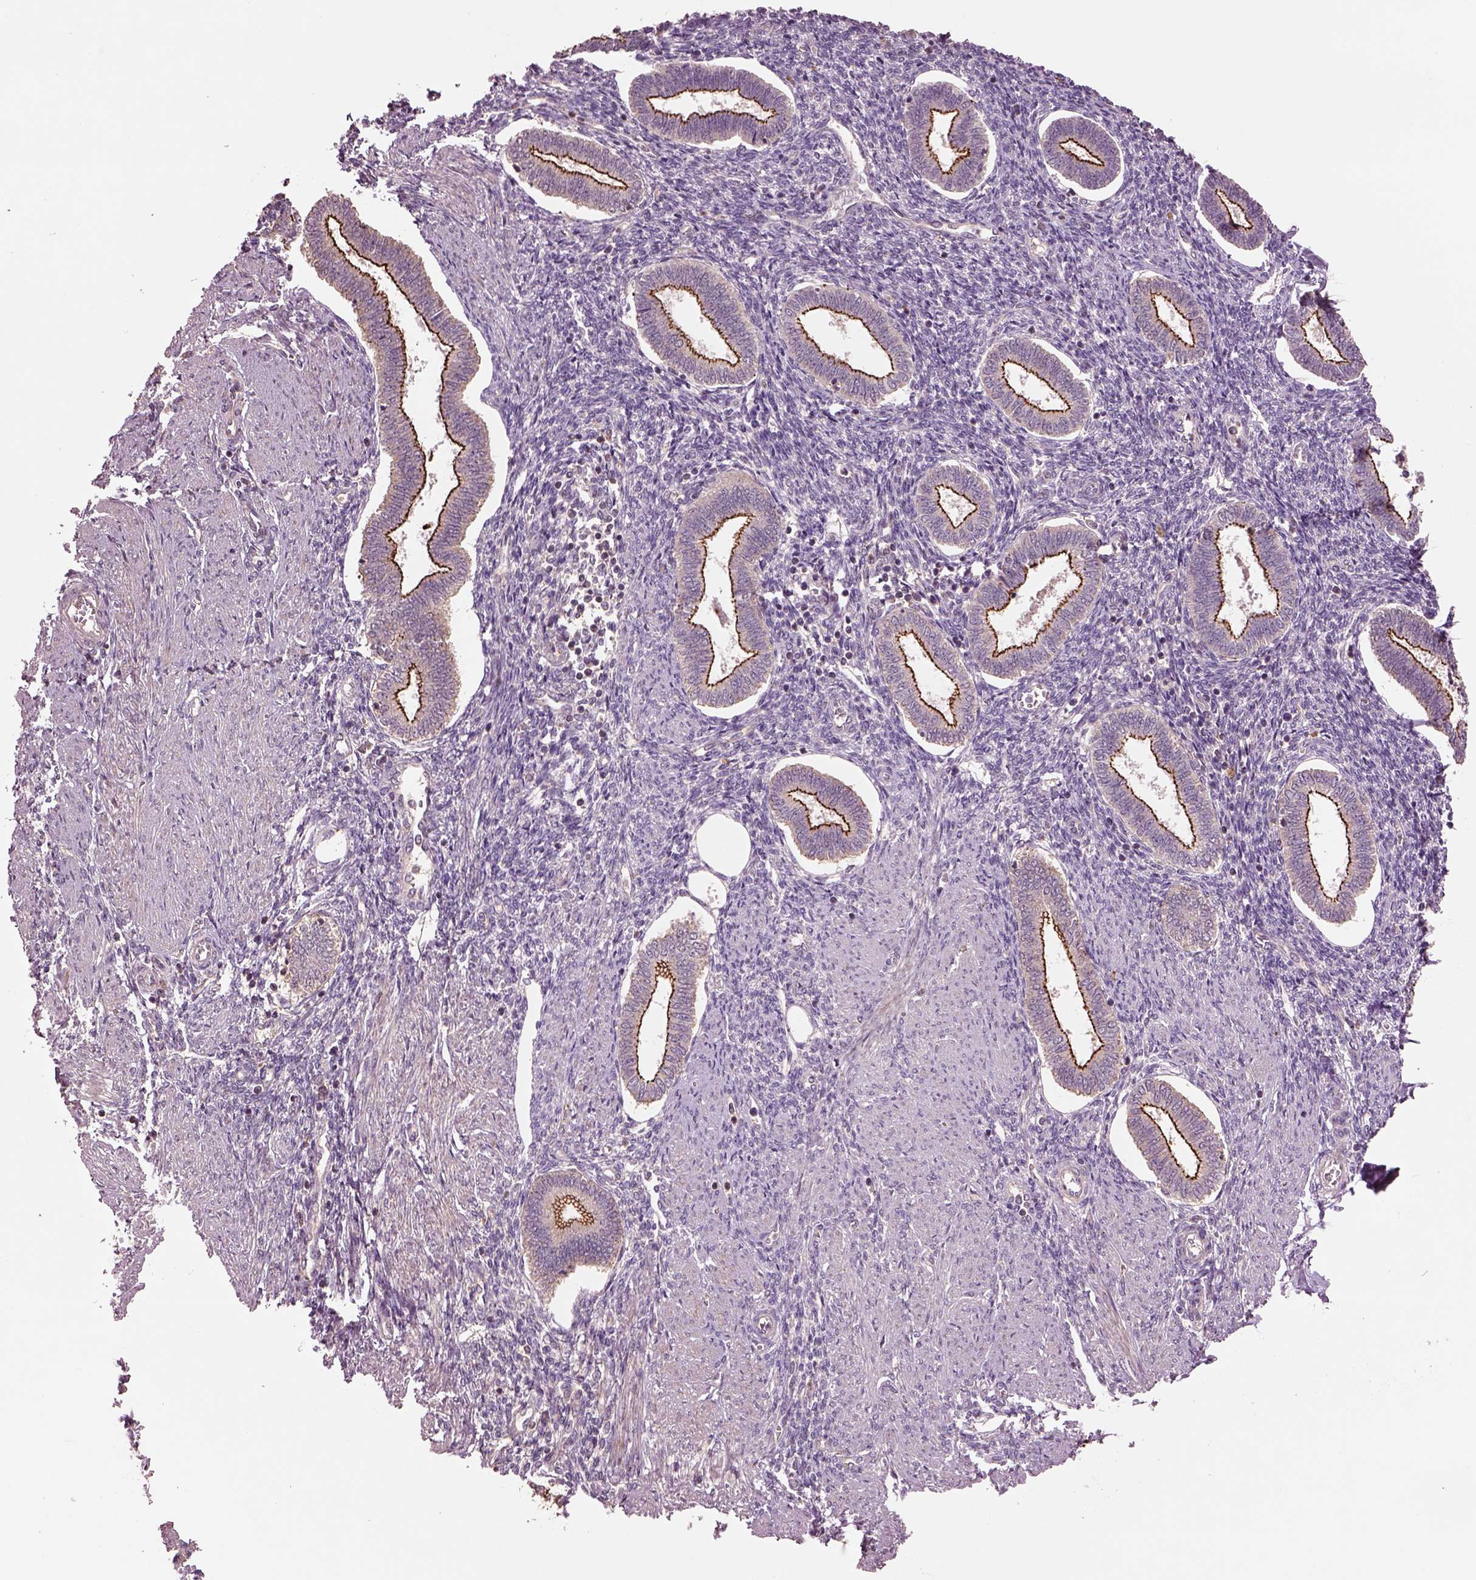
{"staining": {"intensity": "negative", "quantity": "none", "location": "none"}, "tissue": "endometrium", "cell_type": "Cells in endometrial stroma", "image_type": "normal", "snomed": [{"axis": "morphology", "description": "Normal tissue, NOS"}, {"axis": "topography", "description": "Endometrium"}], "caption": "DAB immunohistochemical staining of benign endometrium displays no significant staining in cells in endometrial stroma. (DAB immunohistochemistry, high magnification).", "gene": "MTHFS", "patient": {"sex": "female", "age": 42}}